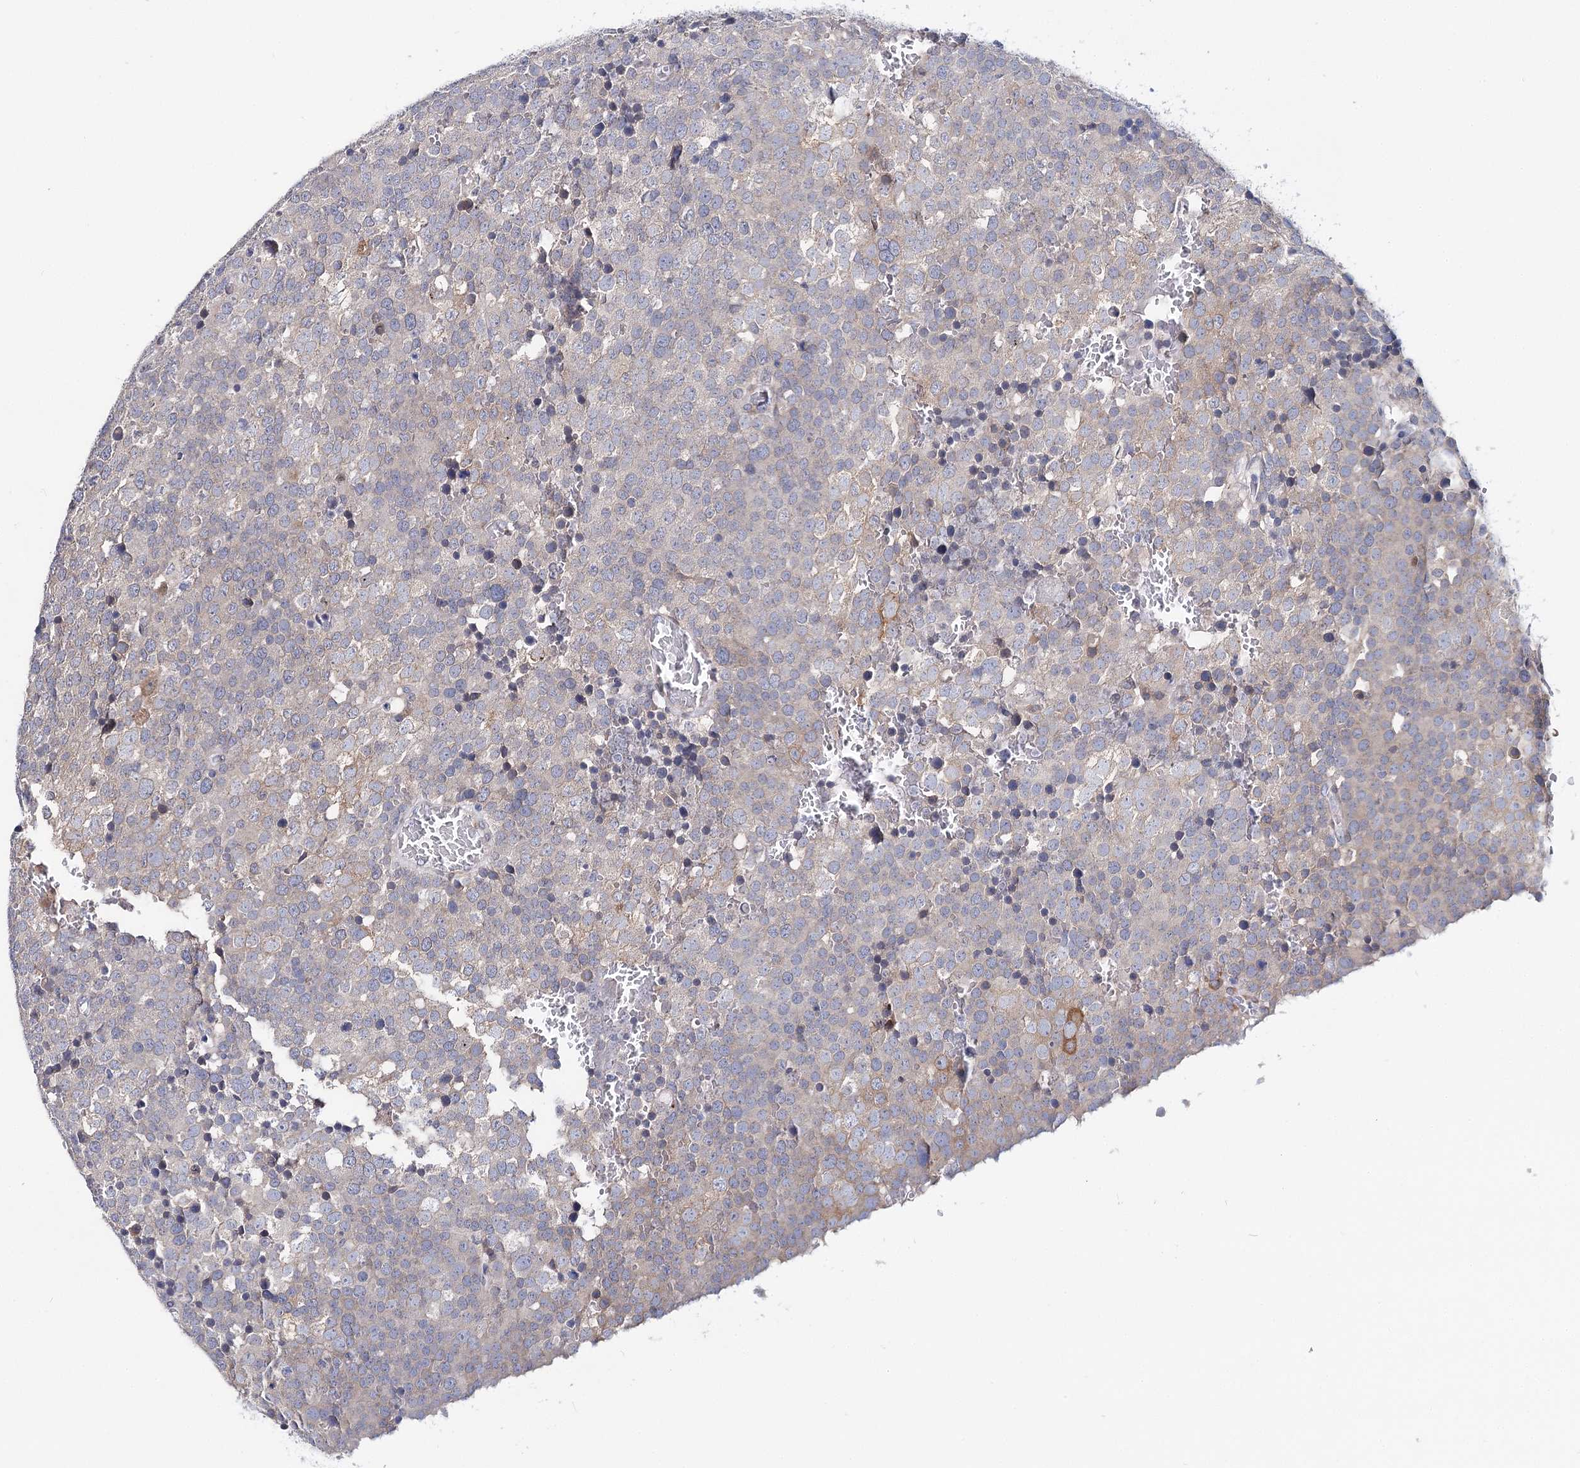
{"staining": {"intensity": "negative", "quantity": "none", "location": "none"}, "tissue": "testis cancer", "cell_type": "Tumor cells", "image_type": "cancer", "snomed": [{"axis": "morphology", "description": "Seminoma, NOS"}, {"axis": "topography", "description": "Testis"}], "caption": "An IHC image of testis cancer is shown. There is no staining in tumor cells of testis cancer.", "gene": "TEX12", "patient": {"sex": "male", "age": 71}}